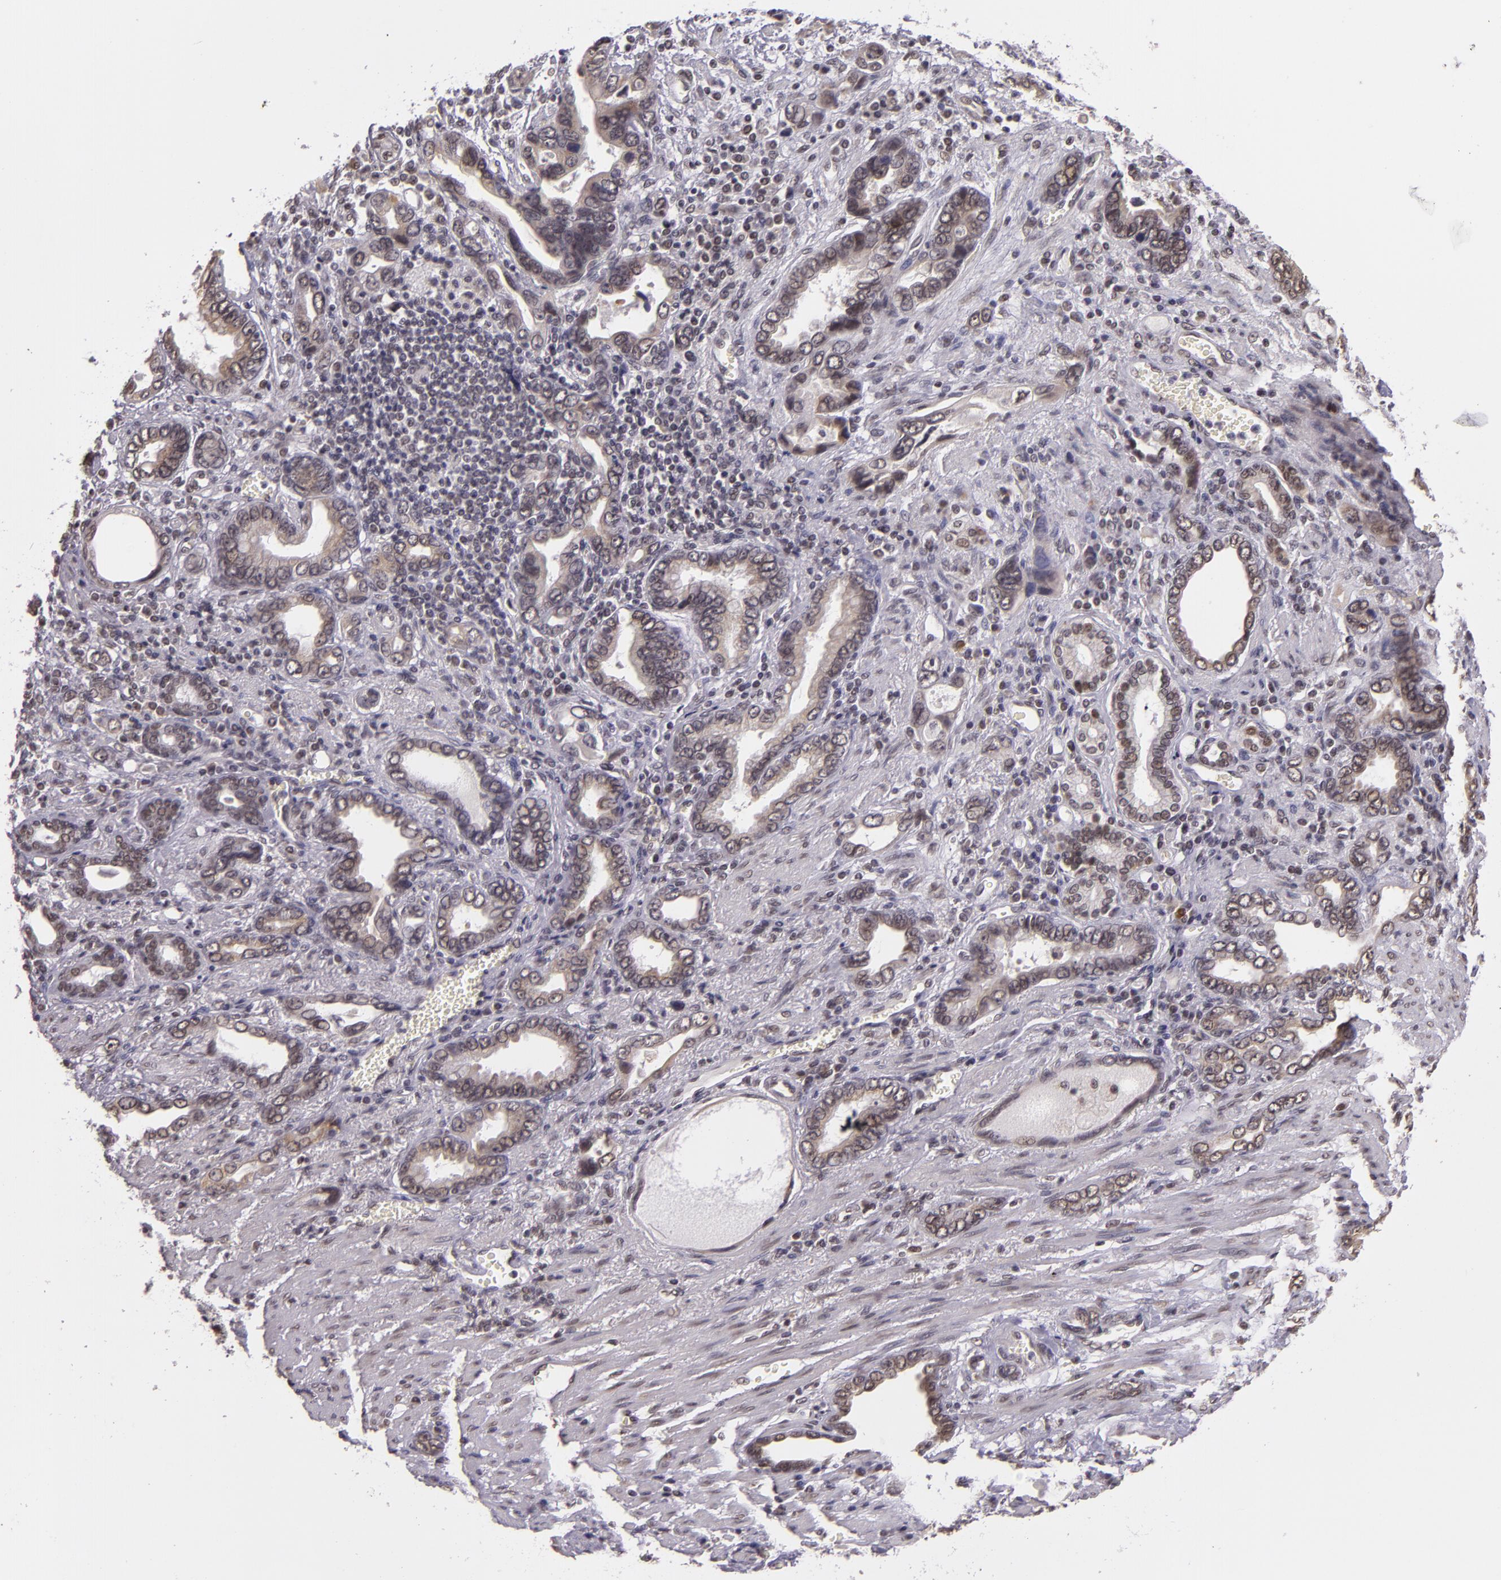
{"staining": {"intensity": "weak", "quantity": "25%-75%", "location": "cytoplasmic/membranous"}, "tissue": "stomach cancer", "cell_type": "Tumor cells", "image_type": "cancer", "snomed": [{"axis": "morphology", "description": "Adenocarcinoma, NOS"}, {"axis": "topography", "description": "Stomach"}], "caption": "Stomach adenocarcinoma tissue exhibits weak cytoplasmic/membranous staining in about 25%-75% of tumor cells, visualized by immunohistochemistry. The protein is stained brown, and the nuclei are stained in blue (DAB IHC with brightfield microscopy, high magnification).", "gene": "ALX1", "patient": {"sex": "male", "age": 78}}